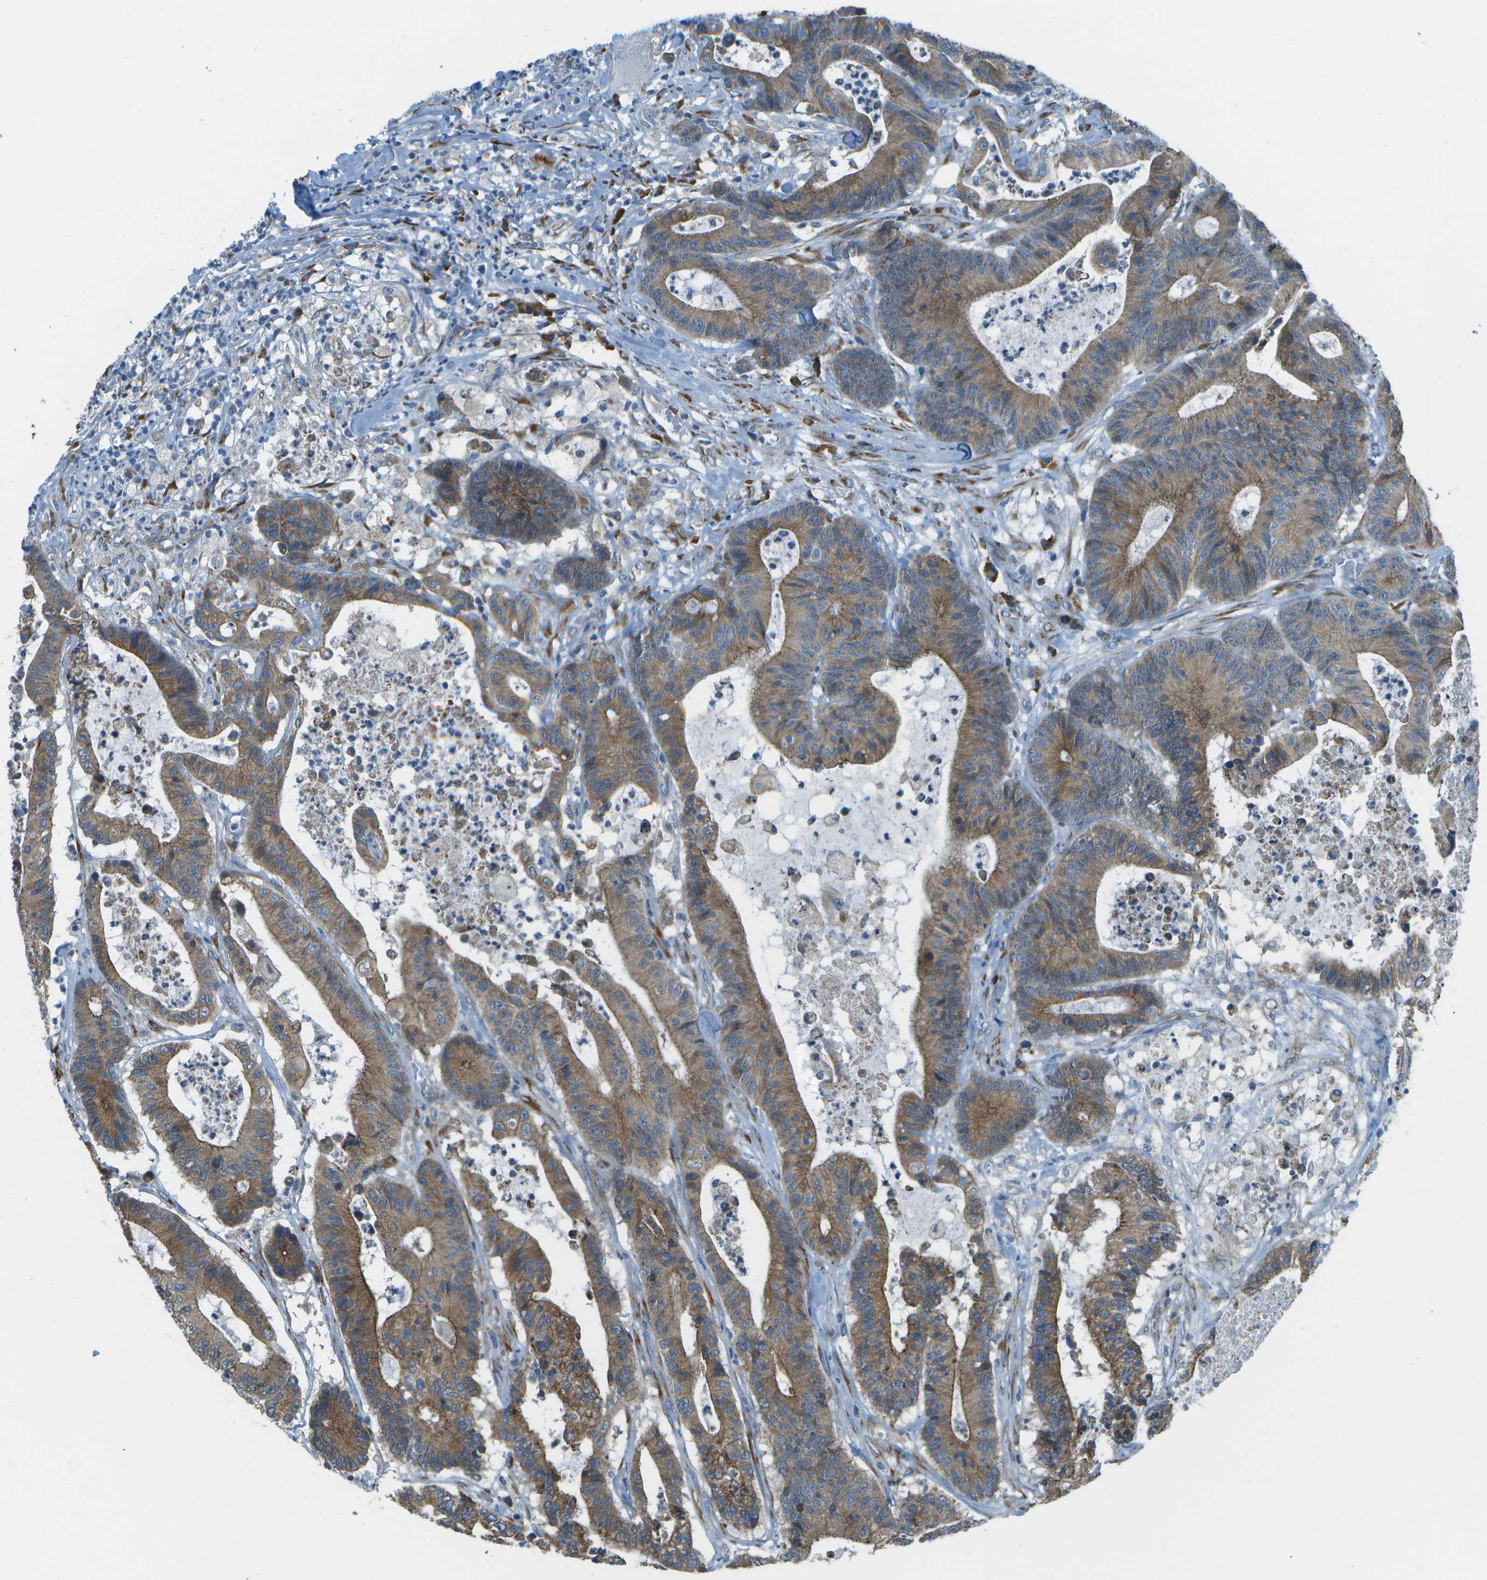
{"staining": {"intensity": "moderate", "quantity": ">75%", "location": "cytoplasmic/membranous"}, "tissue": "colorectal cancer", "cell_type": "Tumor cells", "image_type": "cancer", "snomed": [{"axis": "morphology", "description": "Adenocarcinoma, NOS"}, {"axis": "topography", "description": "Colon"}], "caption": "IHC staining of colorectal cancer (adenocarcinoma), which reveals medium levels of moderate cytoplasmic/membranous staining in about >75% of tumor cells indicating moderate cytoplasmic/membranous protein expression. The staining was performed using DAB (3,3'-diaminobenzidine) (brown) for protein detection and nuclei were counterstained in hematoxylin (blue).", "gene": "KCTD3", "patient": {"sex": "female", "age": 84}}